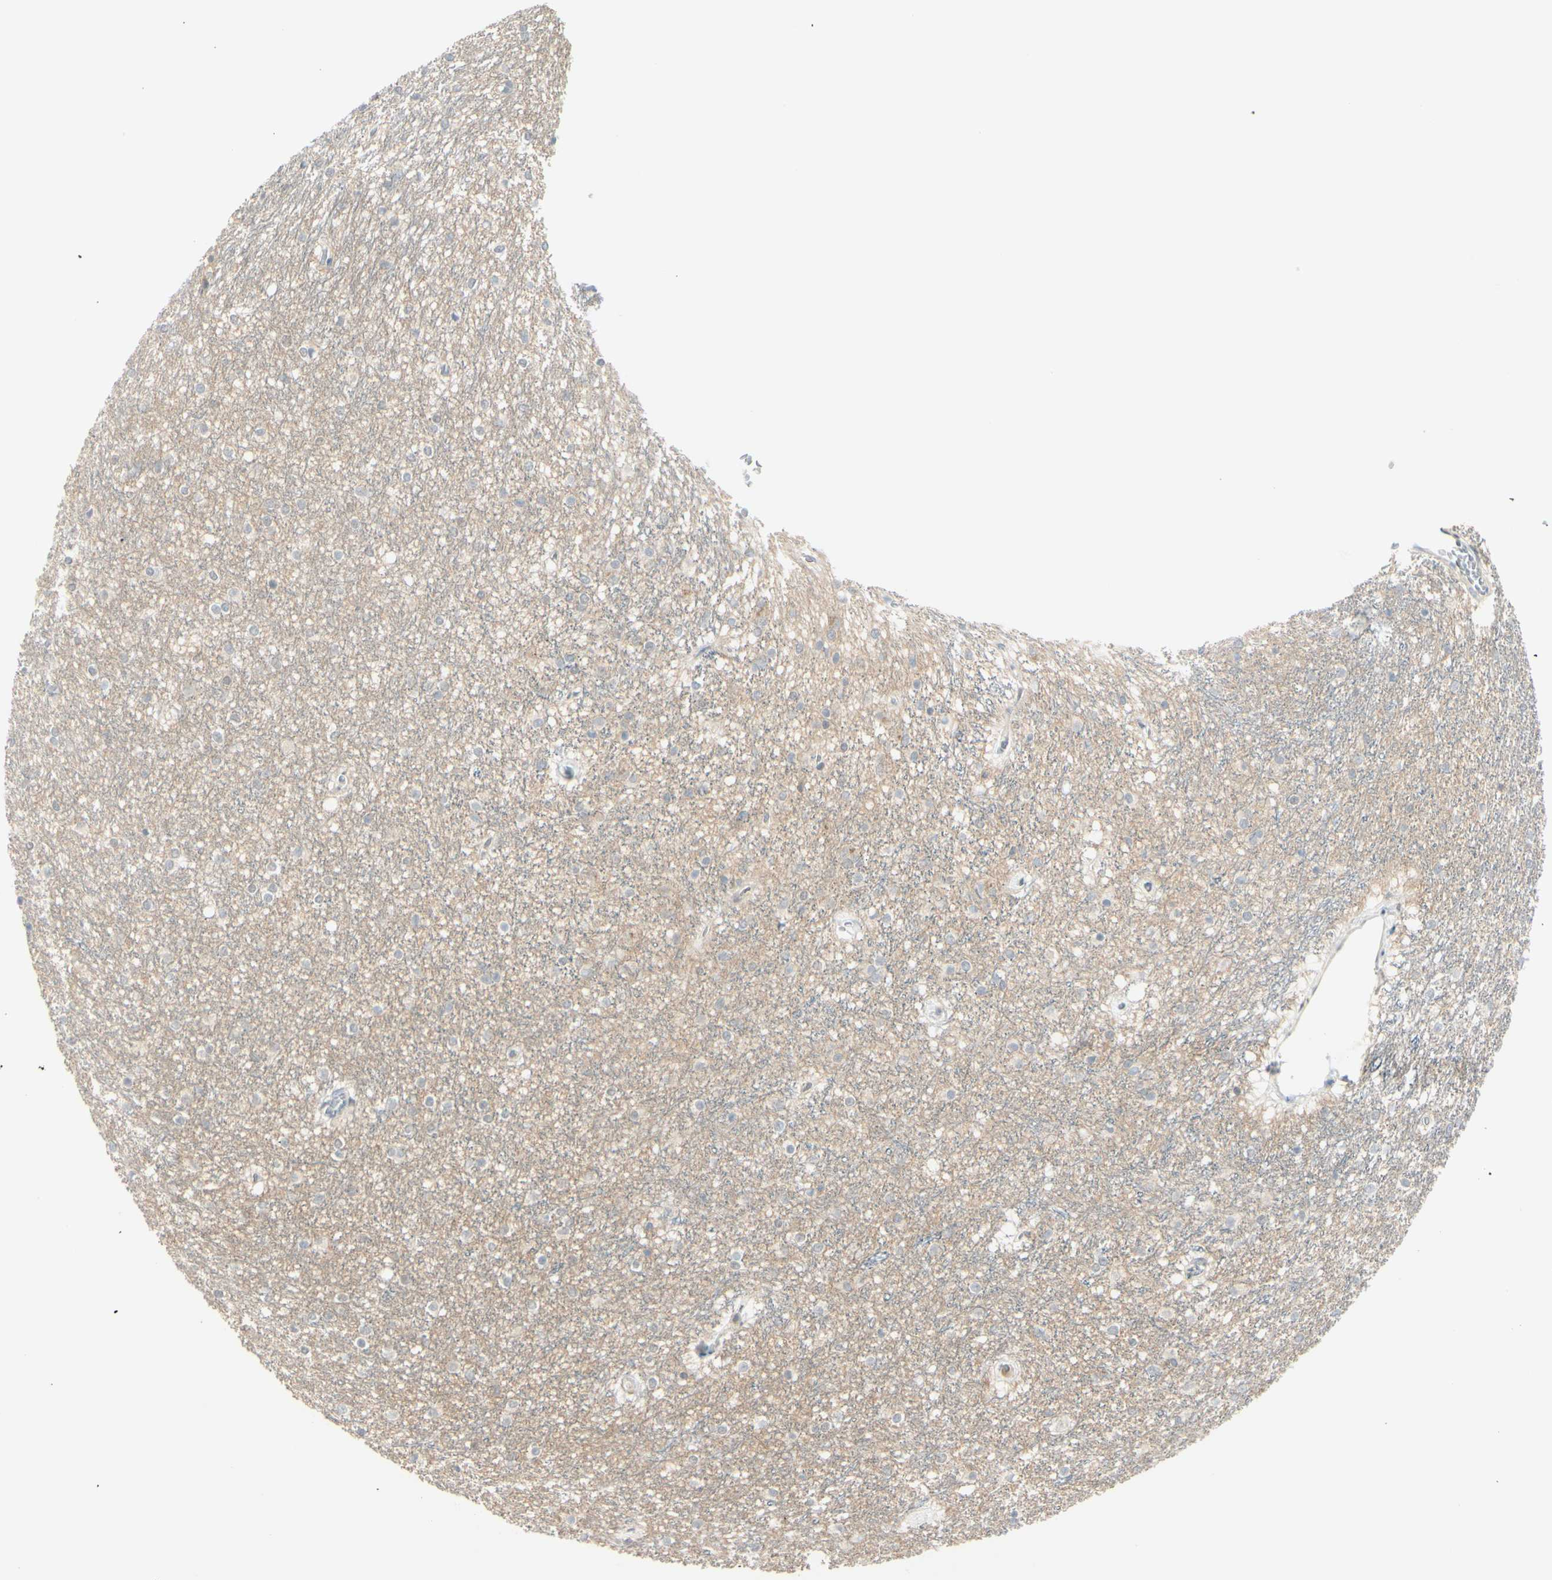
{"staining": {"intensity": "negative", "quantity": "none", "location": "none"}, "tissue": "caudate", "cell_type": "Glial cells", "image_type": "normal", "snomed": [{"axis": "morphology", "description": "Normal tissue, NOS"}, {"axis": "topography", "description": "Lateral ventricle wall"}], "caption": "Immunohistochemistry of unremarkable human caudate shows no staining in glial cells. The staining was performed using DAB (3,3'-diaminobenzidine) to visualize the protein expression in brown, while the nuclei were stained in blue with hematoxylin (Magnification: 20x).", "gene": "PTTG1", "patient": {"sex": "female", "age": 19}}